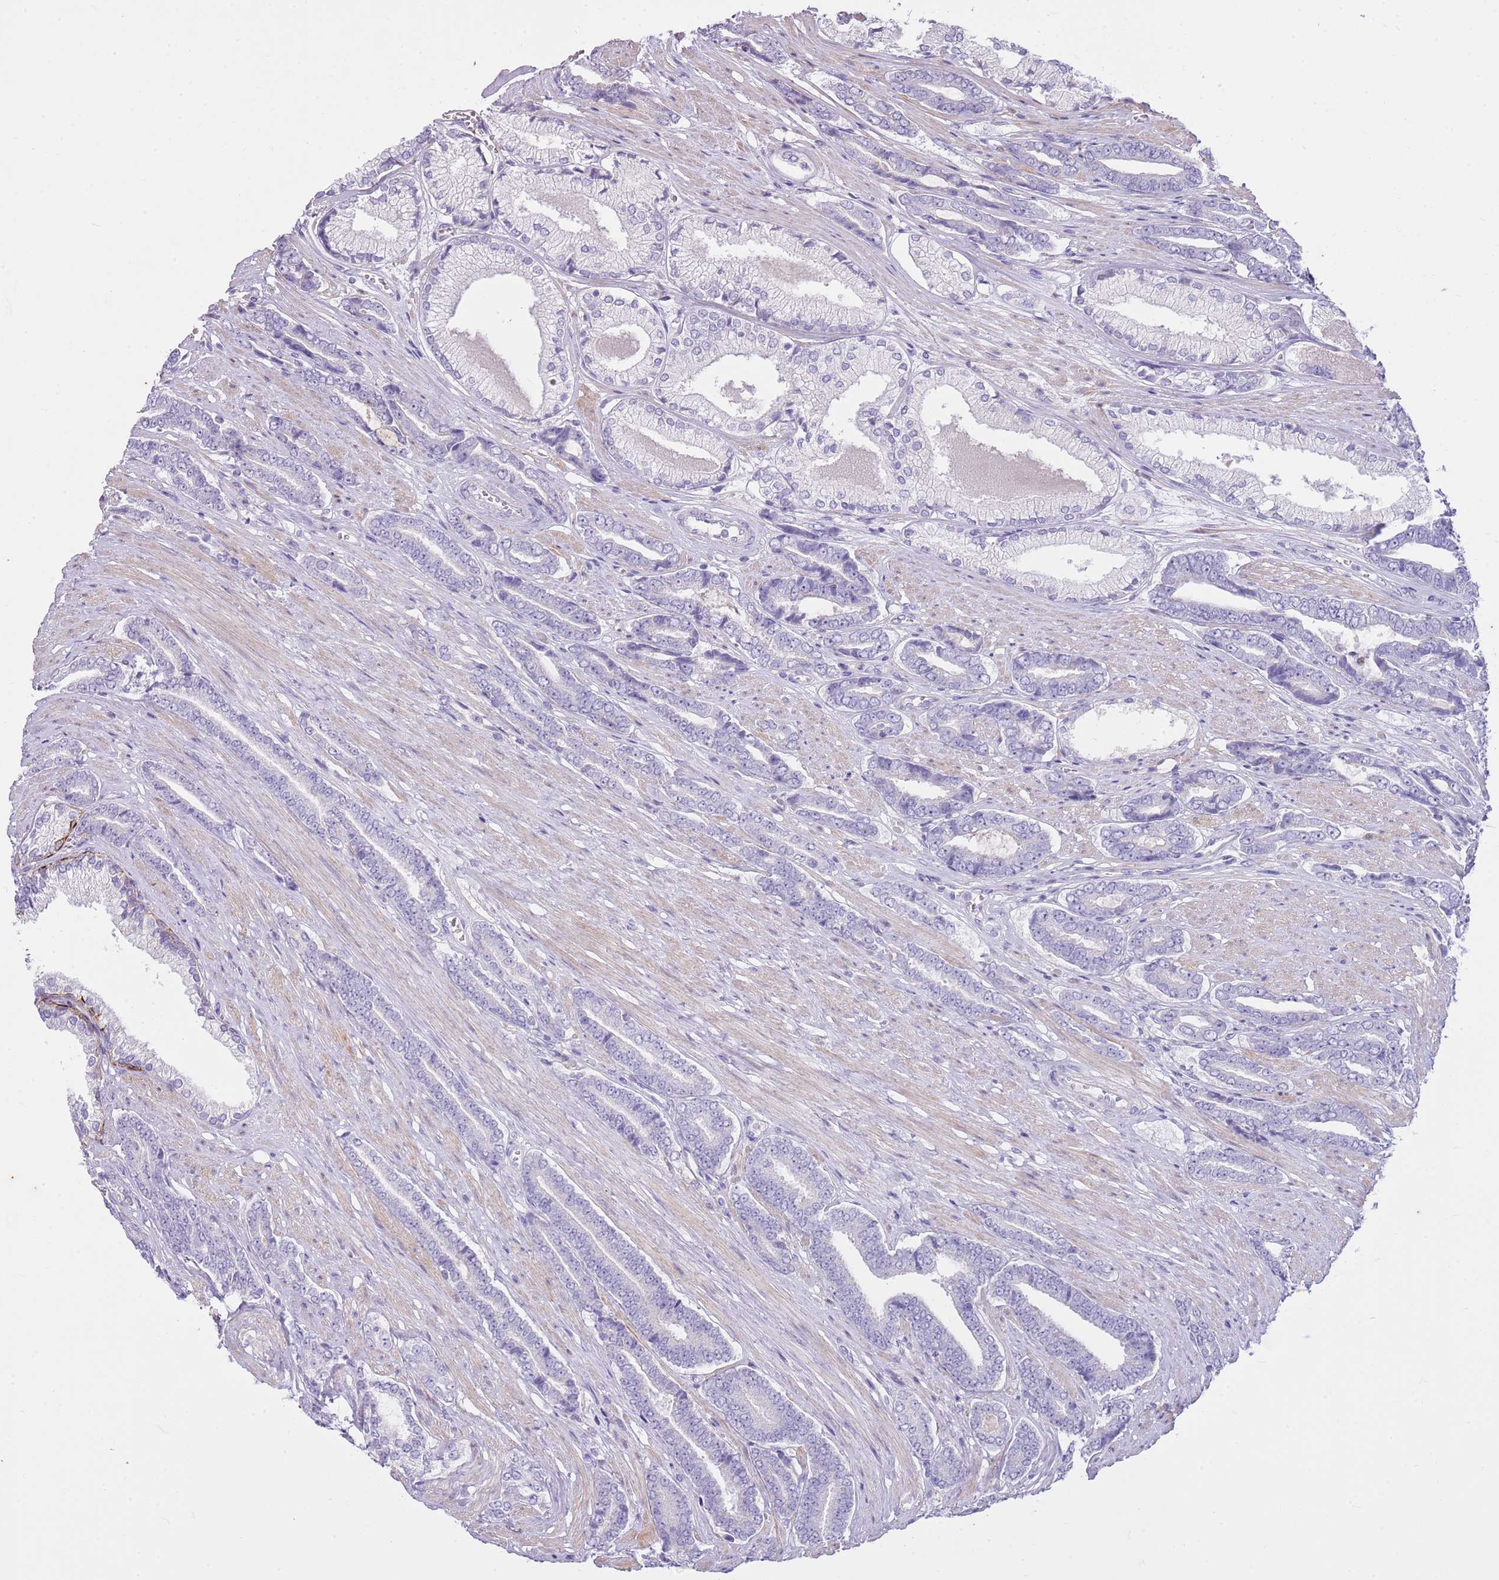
{"staining": {"intensity": "negative", "quantity": "none", "location": "none"}, "tissue": "prostate cancer", "cell_type": "Tumor cells", "image_type": "cancer", "snomed": [{"axis": "morphology", "description": "Adenocarcinoma, NOS"}, {"axis": "topography", "description": "Prostate and seminal vesicle, NOS"}], "caption": "The image exhibits no staining of tumor cells in prostate cancer (adenocarcinoma).", "gene": "CNPPD1", "patient": {"sex": "male", "age": 76}}